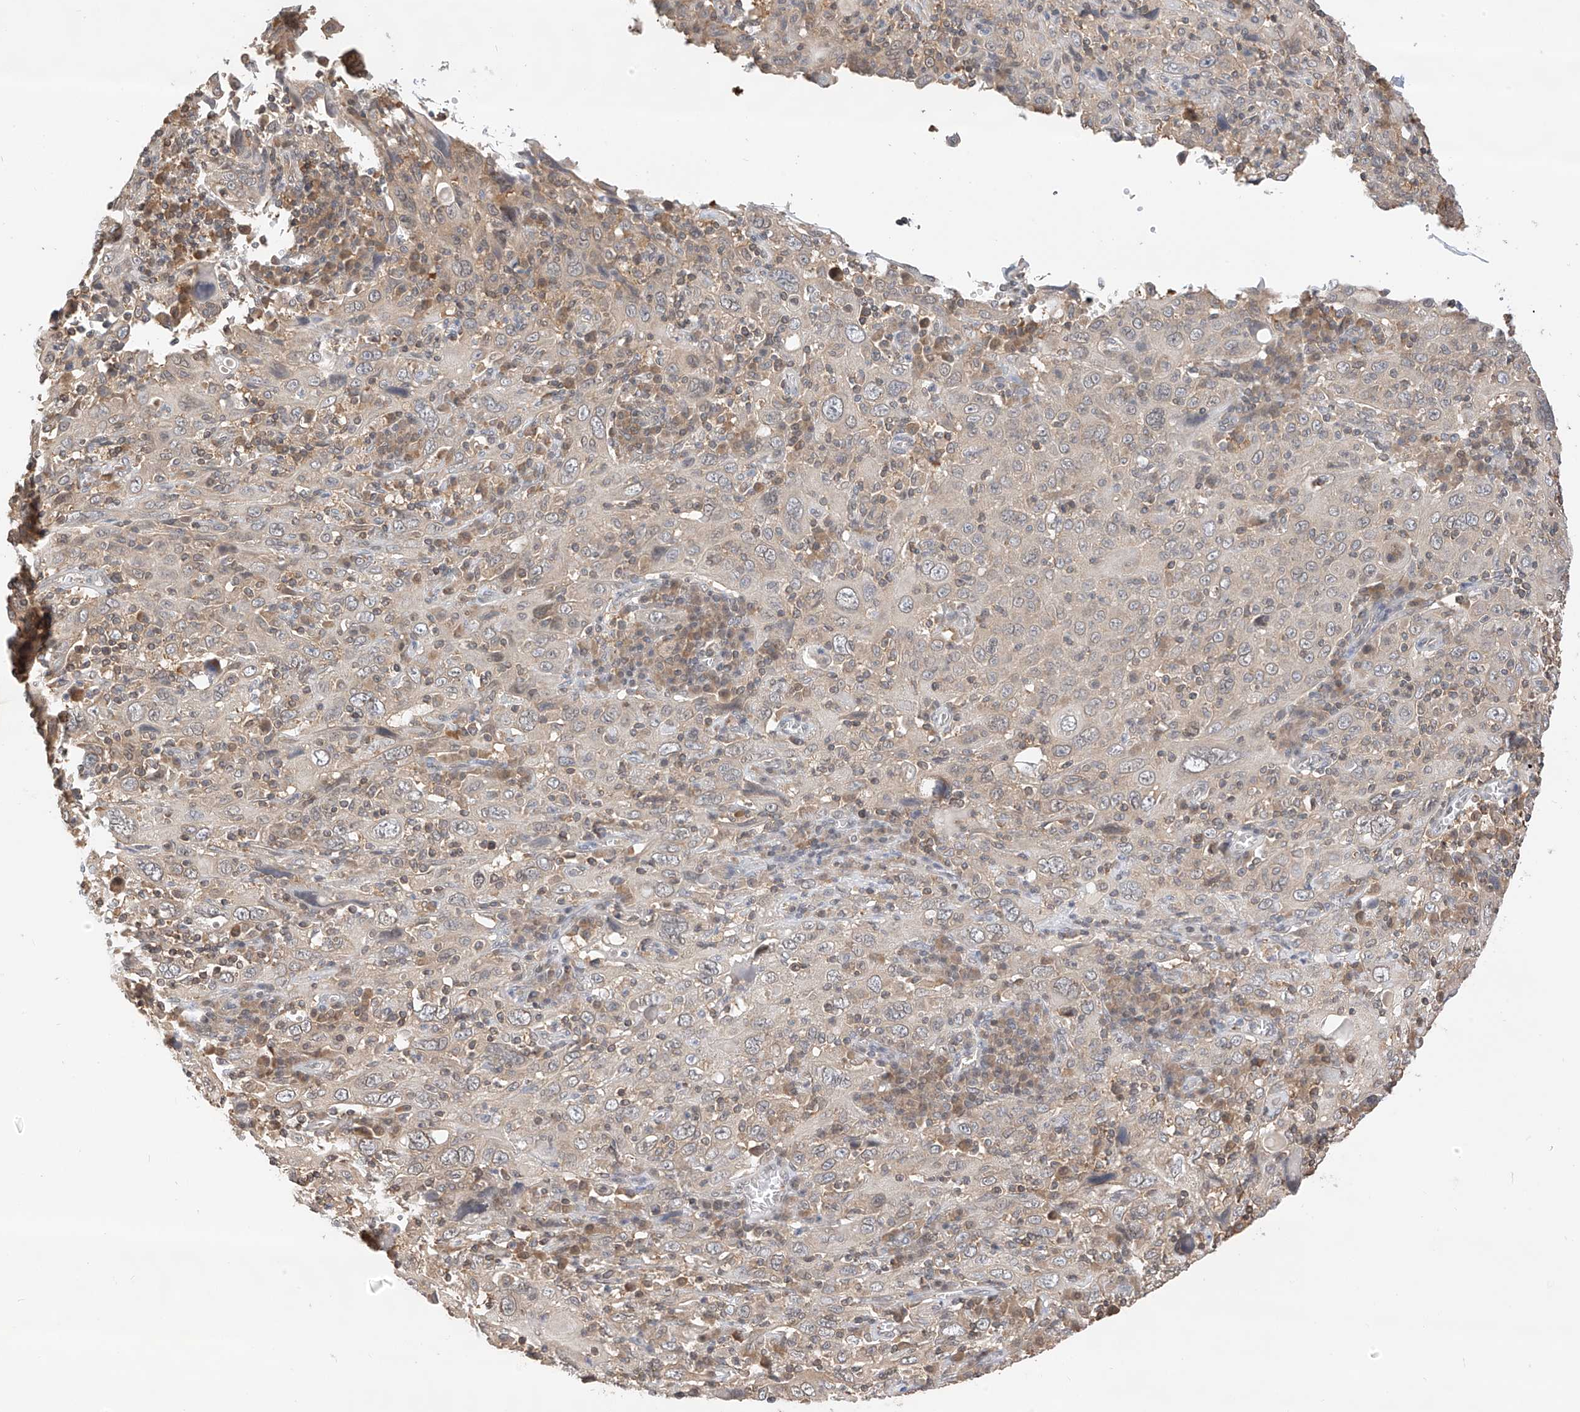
{"staining": {"intensity": "negative", "quantity": "none", "location": "none"}, "tissue": "cervical cancer", "cell_type": "Tumor cells", "image_type": "cancer", "snomed": [{"axis": "morphology", "description": "Squamous cell carcinoma, NOS"}, {"axis": "topography", "description": "Cervix"}], "caption": "Tumor cells are negative for protein expression in human cervical cancer.", "gene": "PPA2", "patient": {"sex": "female", "age": 46}}